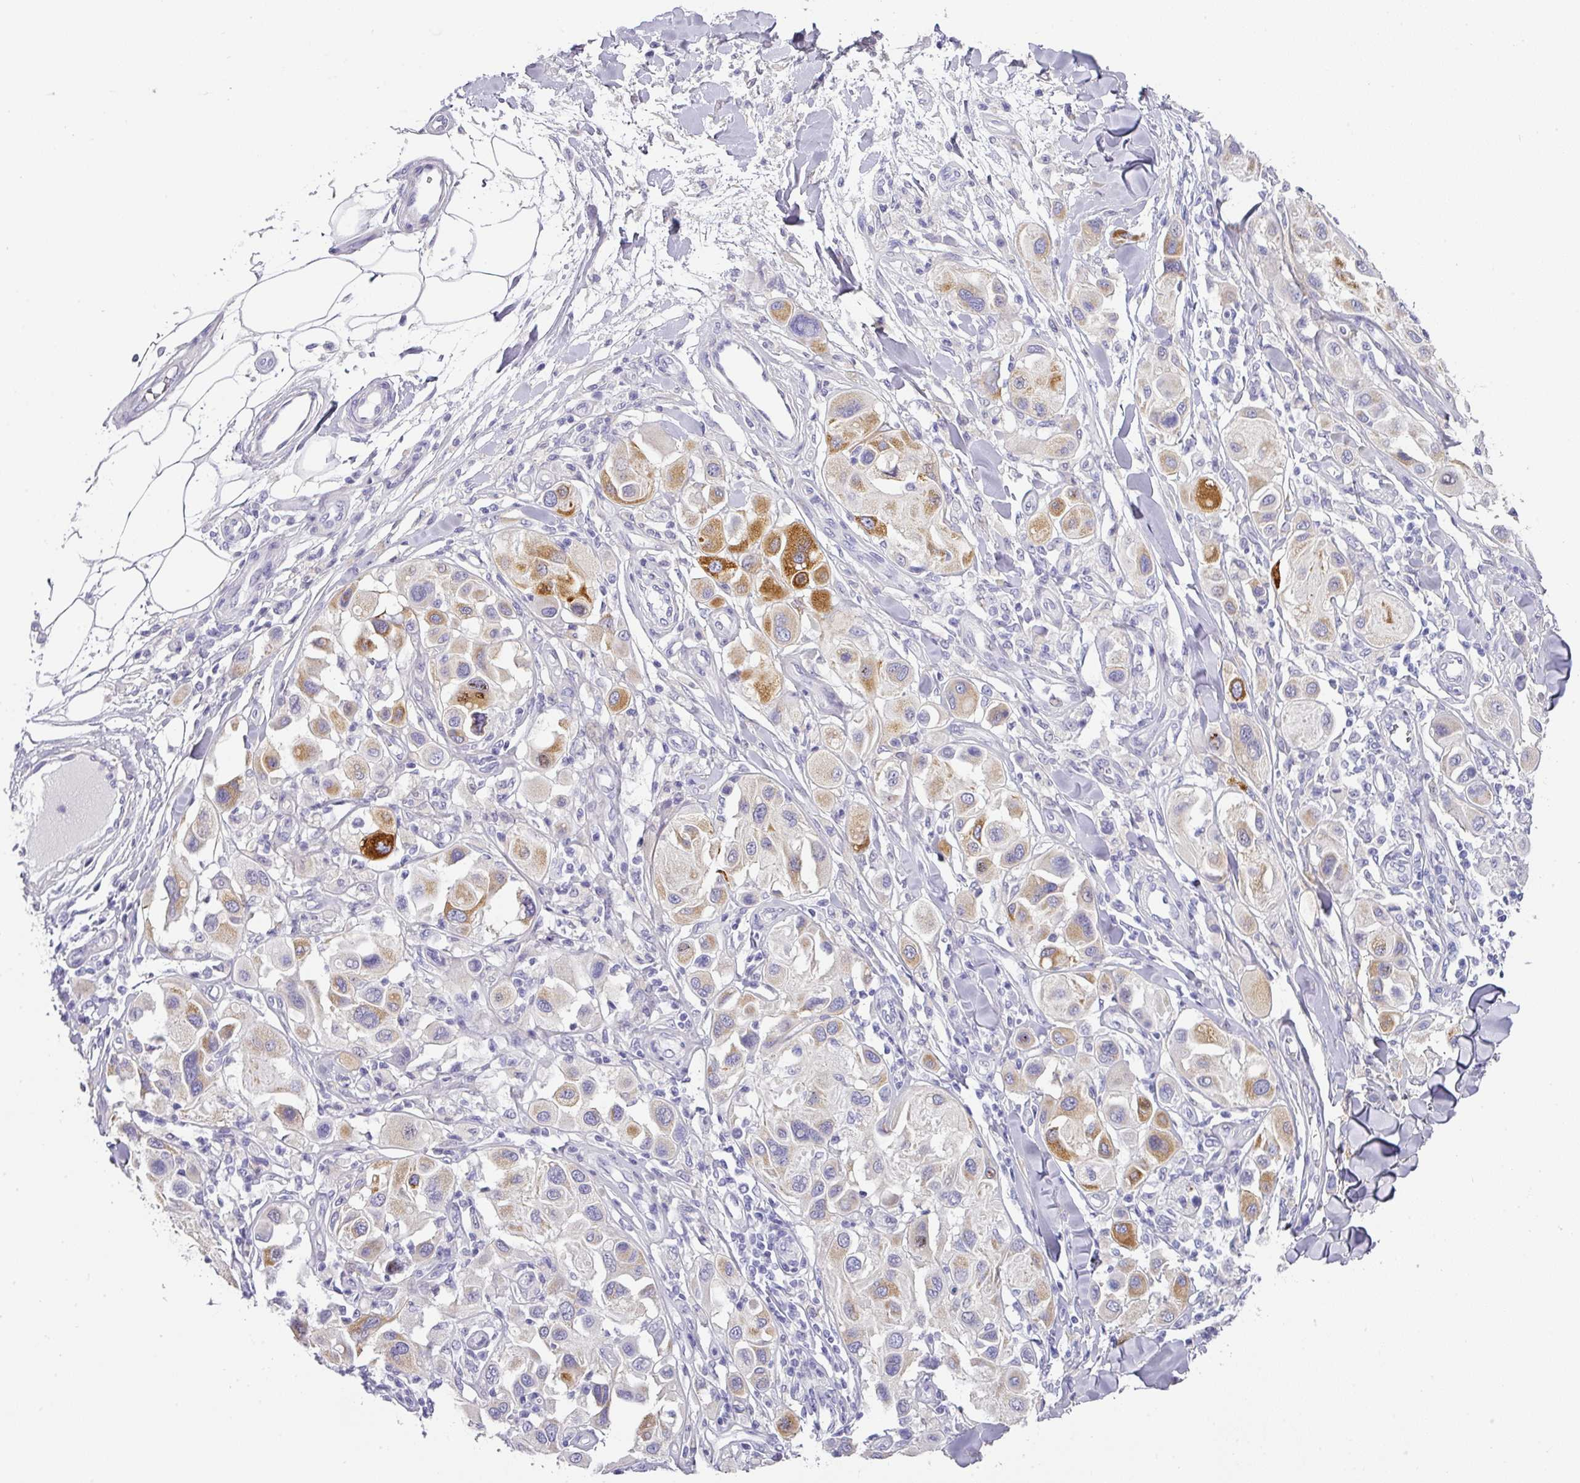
{"staining": {"intensity": "moderate", "quantity": "25%-75%", "location": "cytoplasmic/membranous"}, "tissue": "melanoma", "cell_type": "Tumor cells", "image_type": "cancer", "snomed": [{"axis": "morphology", "description": "Malignant melanoma, Metastatic site"}, {"axis": "topography", "description": "Skin"}], "caption": "Protein staining of malignant melanoma (metastatic site) tissue demonstrates moderate cytoplasmic/membranous staining in approximately 25%-75% of tumor cells.", "gene": "ANKRD29", "patient": {"sex": "male", "age": 41}}